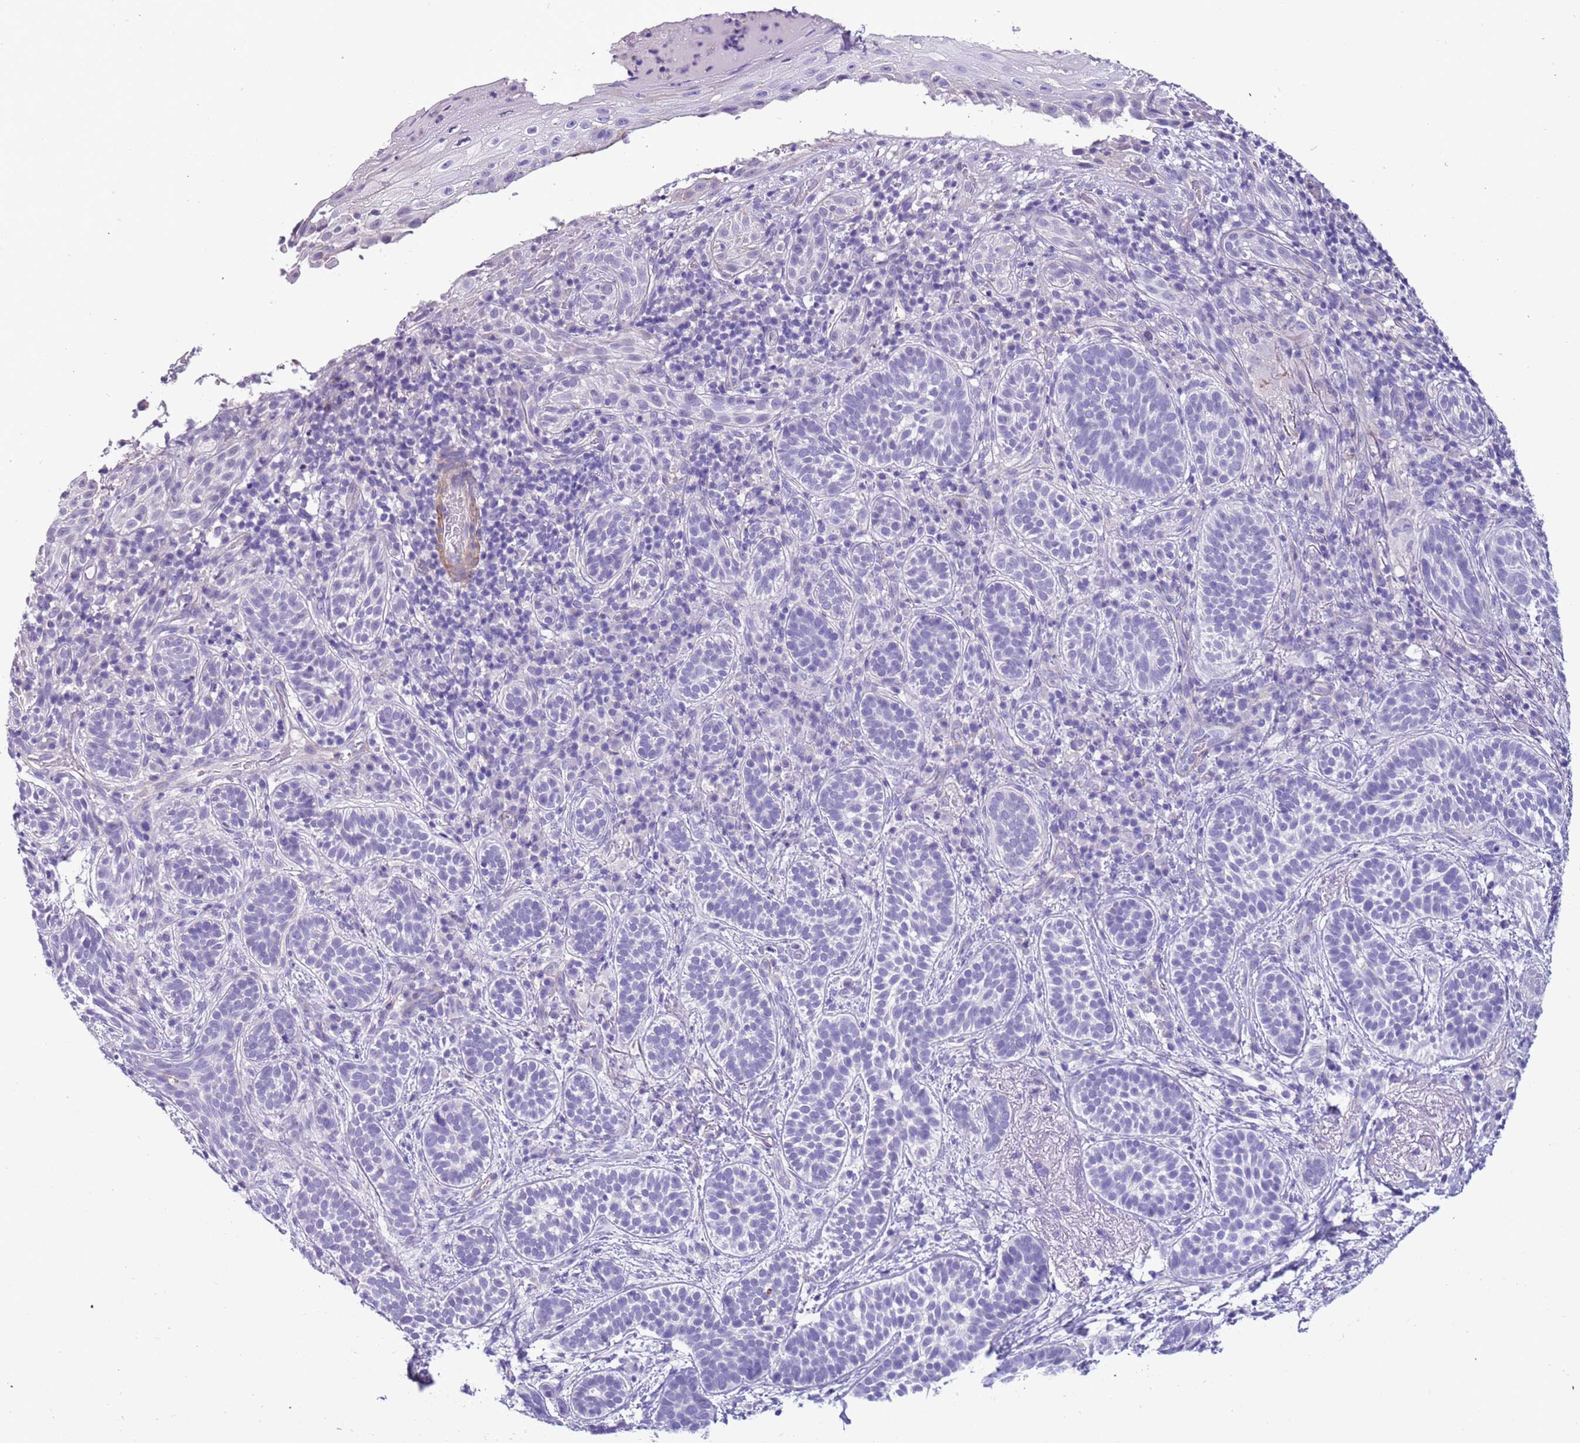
{"staining": {"intensity": "negative", "quantity": "none", "location": "none"}, "tissue": "skin cancer", "cell_type": "Tumor cells", "image_type": "cancer", "snomed": [{"axis": "morphology", "description": "Basal cell carcinoma"}, {"axis": "topography", "description": "Skin"}], "caption": "A photomicrograph of skin basal cell carcinoma stained for a protein exhibits no brown staining in tumor cells. (IHC, brightfield microscopy, high magnification).", "gene": "PCGF2", "patient": {"sex": "male", "age": 71}}